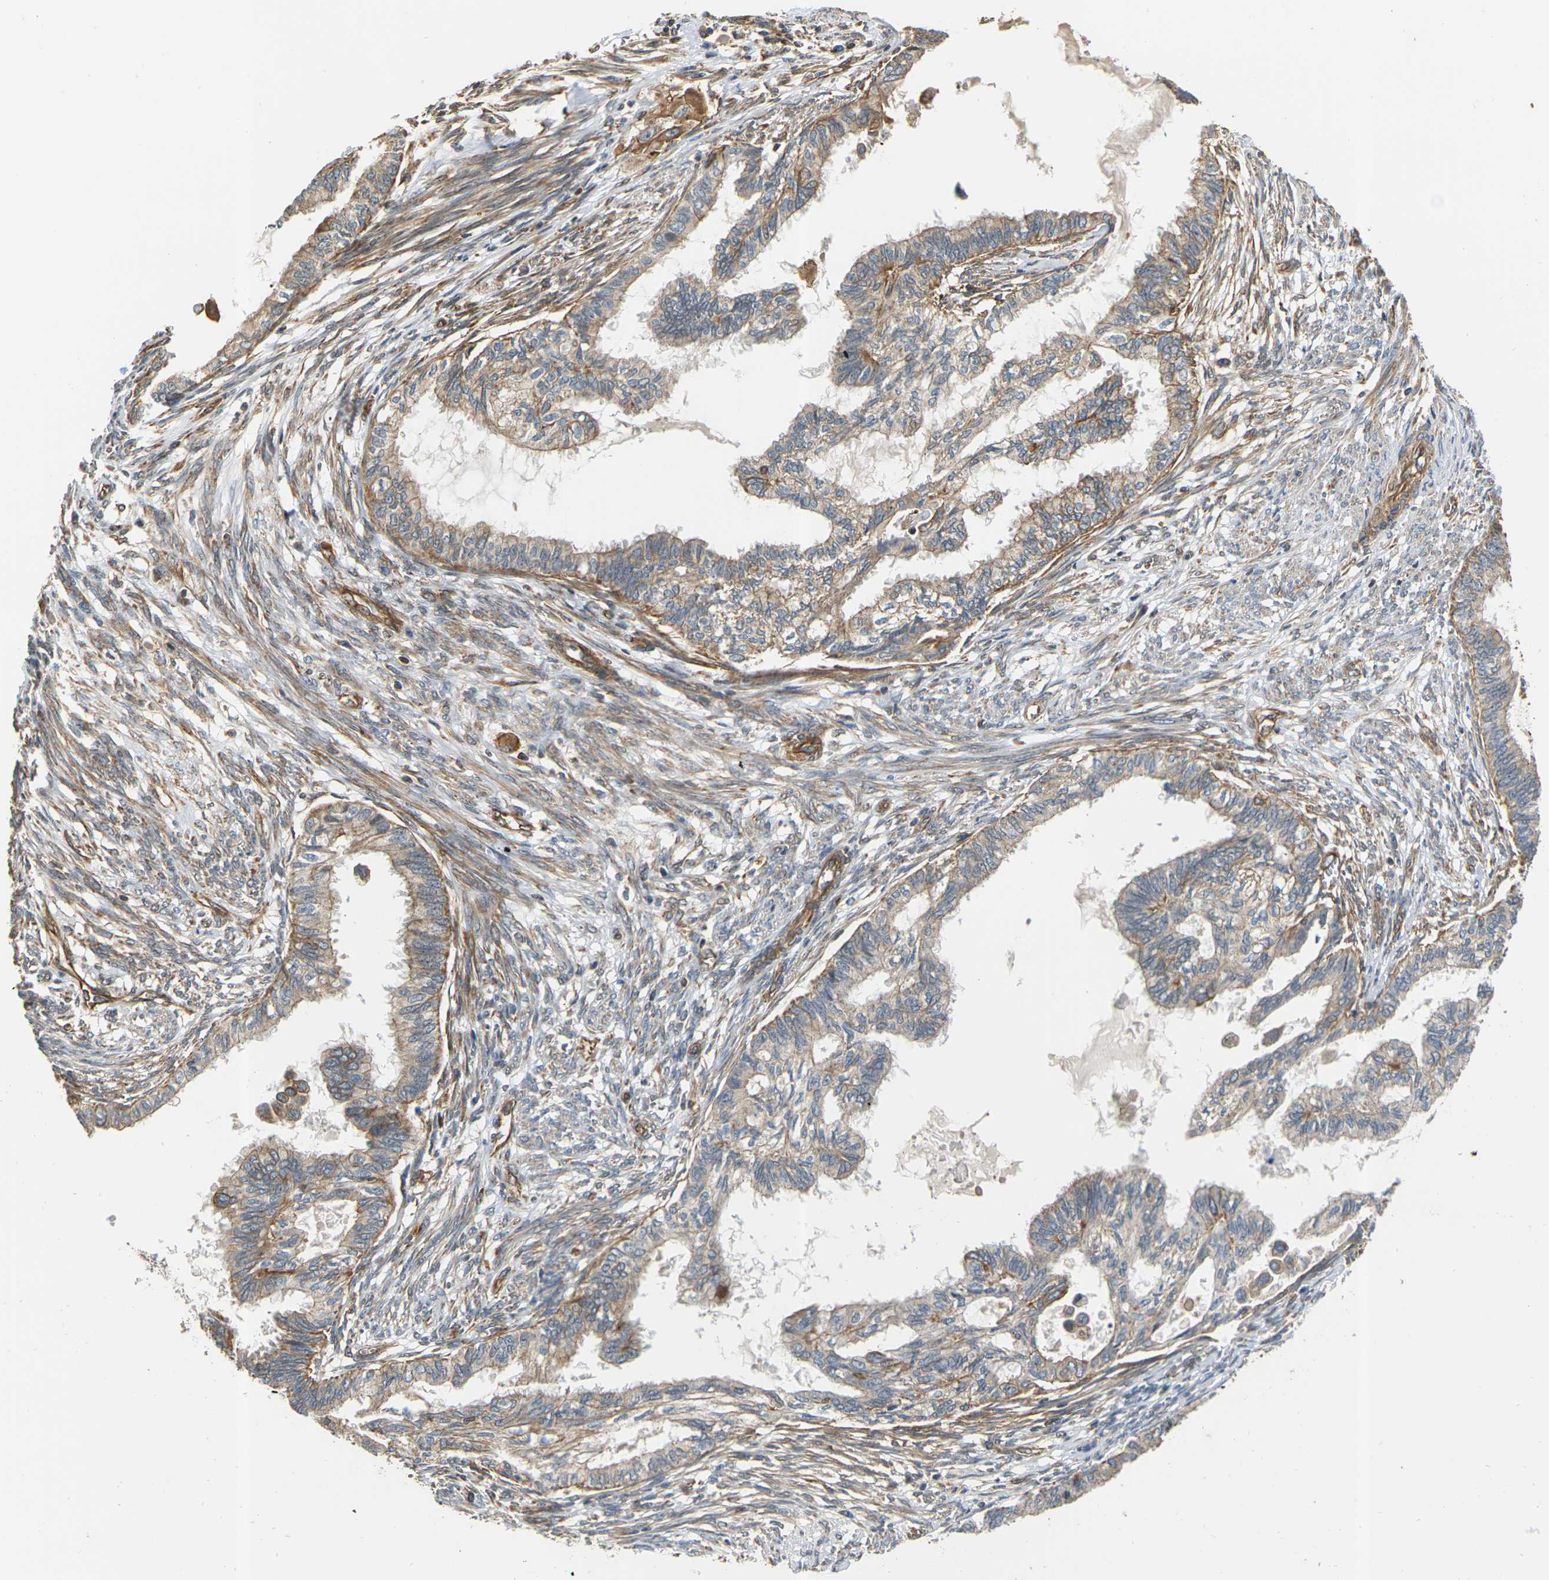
{"staining": {"intensity": "weak", "quantity": ">75%", "location": "cytoplasmic/membranous"}, "tissue": "cervical cancer", "cell_type": "Tumor cells", "image_type": "cancer", "snomed": [{"axis": "morphology", "description": "Normal tissue, NOS"}, {"axis": "morphology", "description": "Adenocarcinoma, NOS"}, {"axis": "topography", "description": "Cervix"}, {"axis": "topography", "description": "Endometrium"}], "caption": "Immunohistochemistry (DAB (3,3'-diaminobenzidine)) staining of cervical adenocarcinoma shows weak cytoplasmic/membranous protein positivity in approximately >75% of tumor cells. (IHC, brightfield microscopy, high magnification).", "gene": "PCDHB4", "patient": {"sex": "female", "age": 86}}